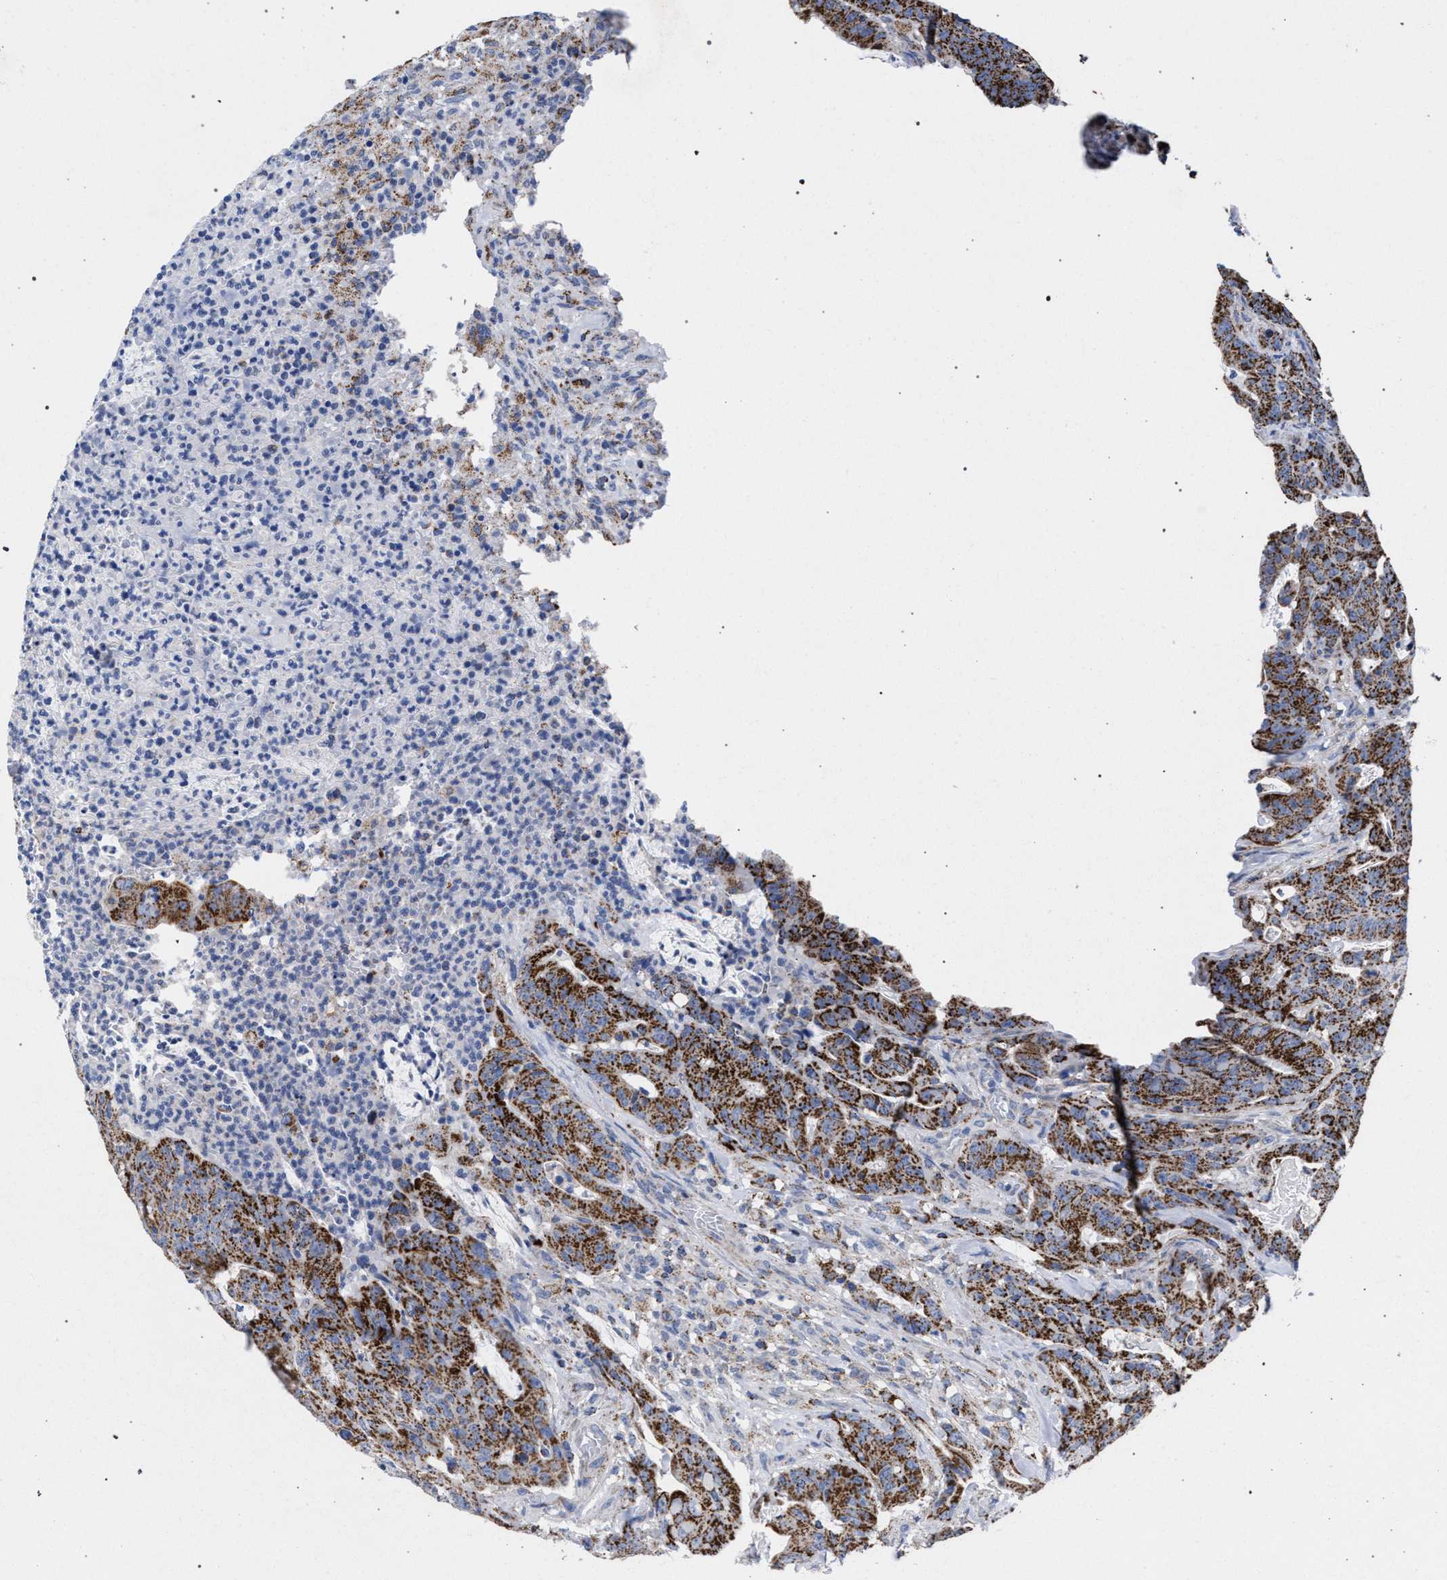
{"staining": {"intensity": "strong", "quantity": ">75%", "location": "cytoplasmic/membranous"}, "tissue": "colorectal cancer", "cell_type": "Tumor cells", "image_type": "cancer", "snomed": [{"axis": "morphology", "description": "Adenocarcinoma, NOS"}, {"axis": "topography", "description": "Colon"}], "caption": "Protein expression analysis of human colorectal cancer (adenocarcinoma) reveals strong cytoplasmic/membranous staining in approximately >75% of tumor cells.", "gene": "ACADS", "patient": {"sex": "male", "age": 45}}